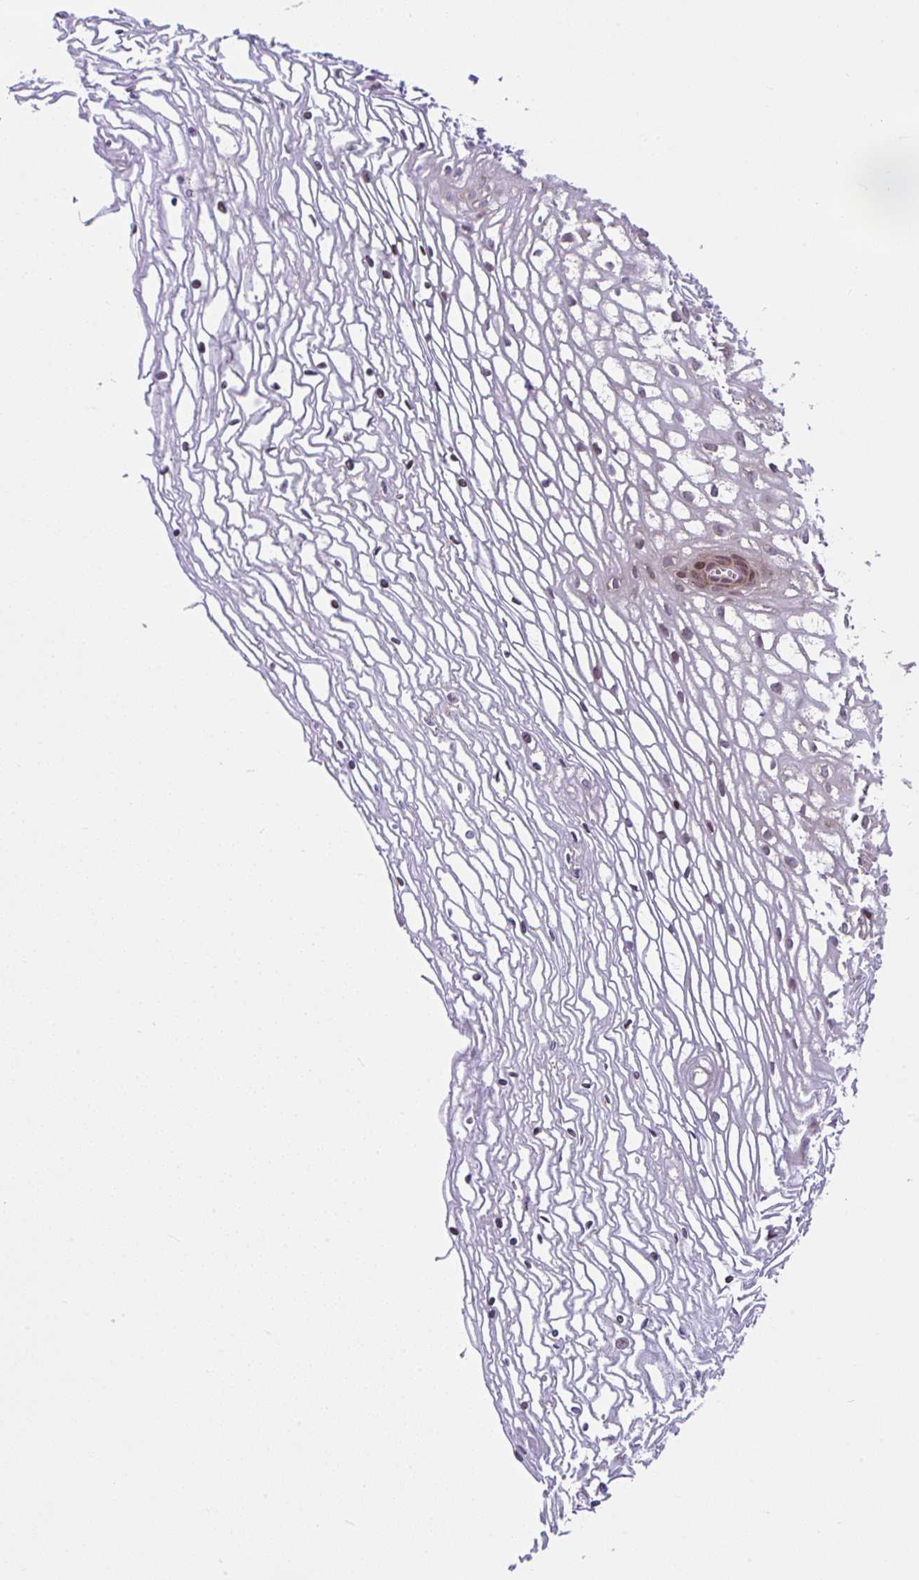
{"staining": {"intensity": "weak", "quantity": "25%-75%", "location": "cytoplasmic/membranous"}, "tissue": "cervix", "cell_type": "Glandular cells", "image_type": "normal", "snomed": [{"axis": "morphology", "description": "Normal tissue, NOS"}, {"axis": "topography", "description": "Cervix"}], "caption": "Brown immunohistochemical staining in normal cervix shows weak cytoplasmic/membranous positivity in approximately 25%-75% of glandular cells.", "gene": "FIGNL1", "patient": {"sex": "female", "age": 36}}